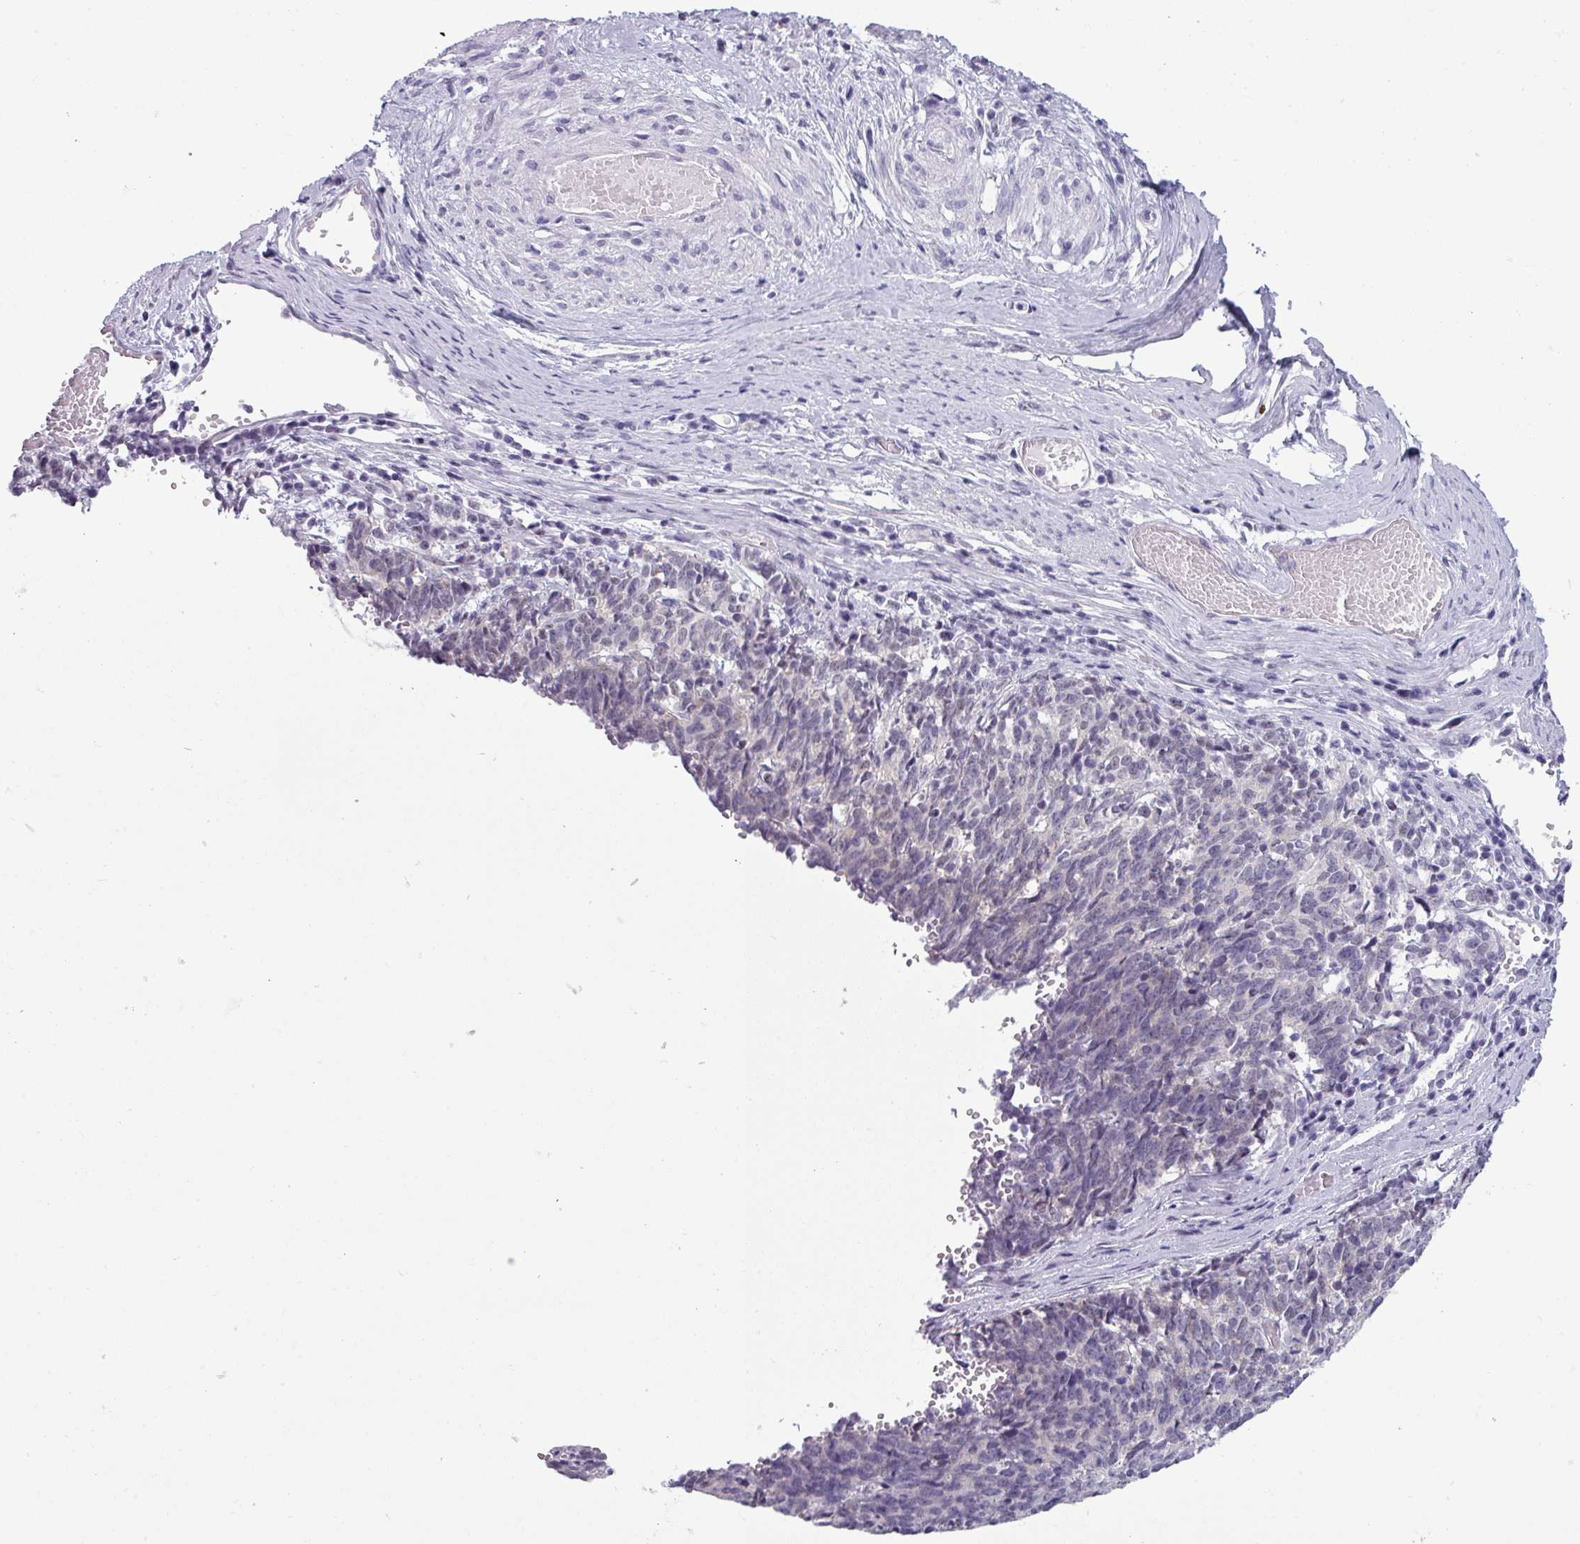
{"staining": {"intensity": "negative", "quantity": "none", "location": "none"}, "tissue": "cervical cancer", "cell_type": "Tumor cells", "image_type": "cancer", "snomed": [{"axis": "morphology", "description": "Squamous cell carcinoma, NOS"}, {"axis": "topography", "description": "Cervix"}], "caption": "This is a photomicrograph of immunohistochemistry staining of cervical cancer, which shows no staining in tumor cells.", "gene": "SRGAP1", "patient": {"sex": "female", "age": 29}}